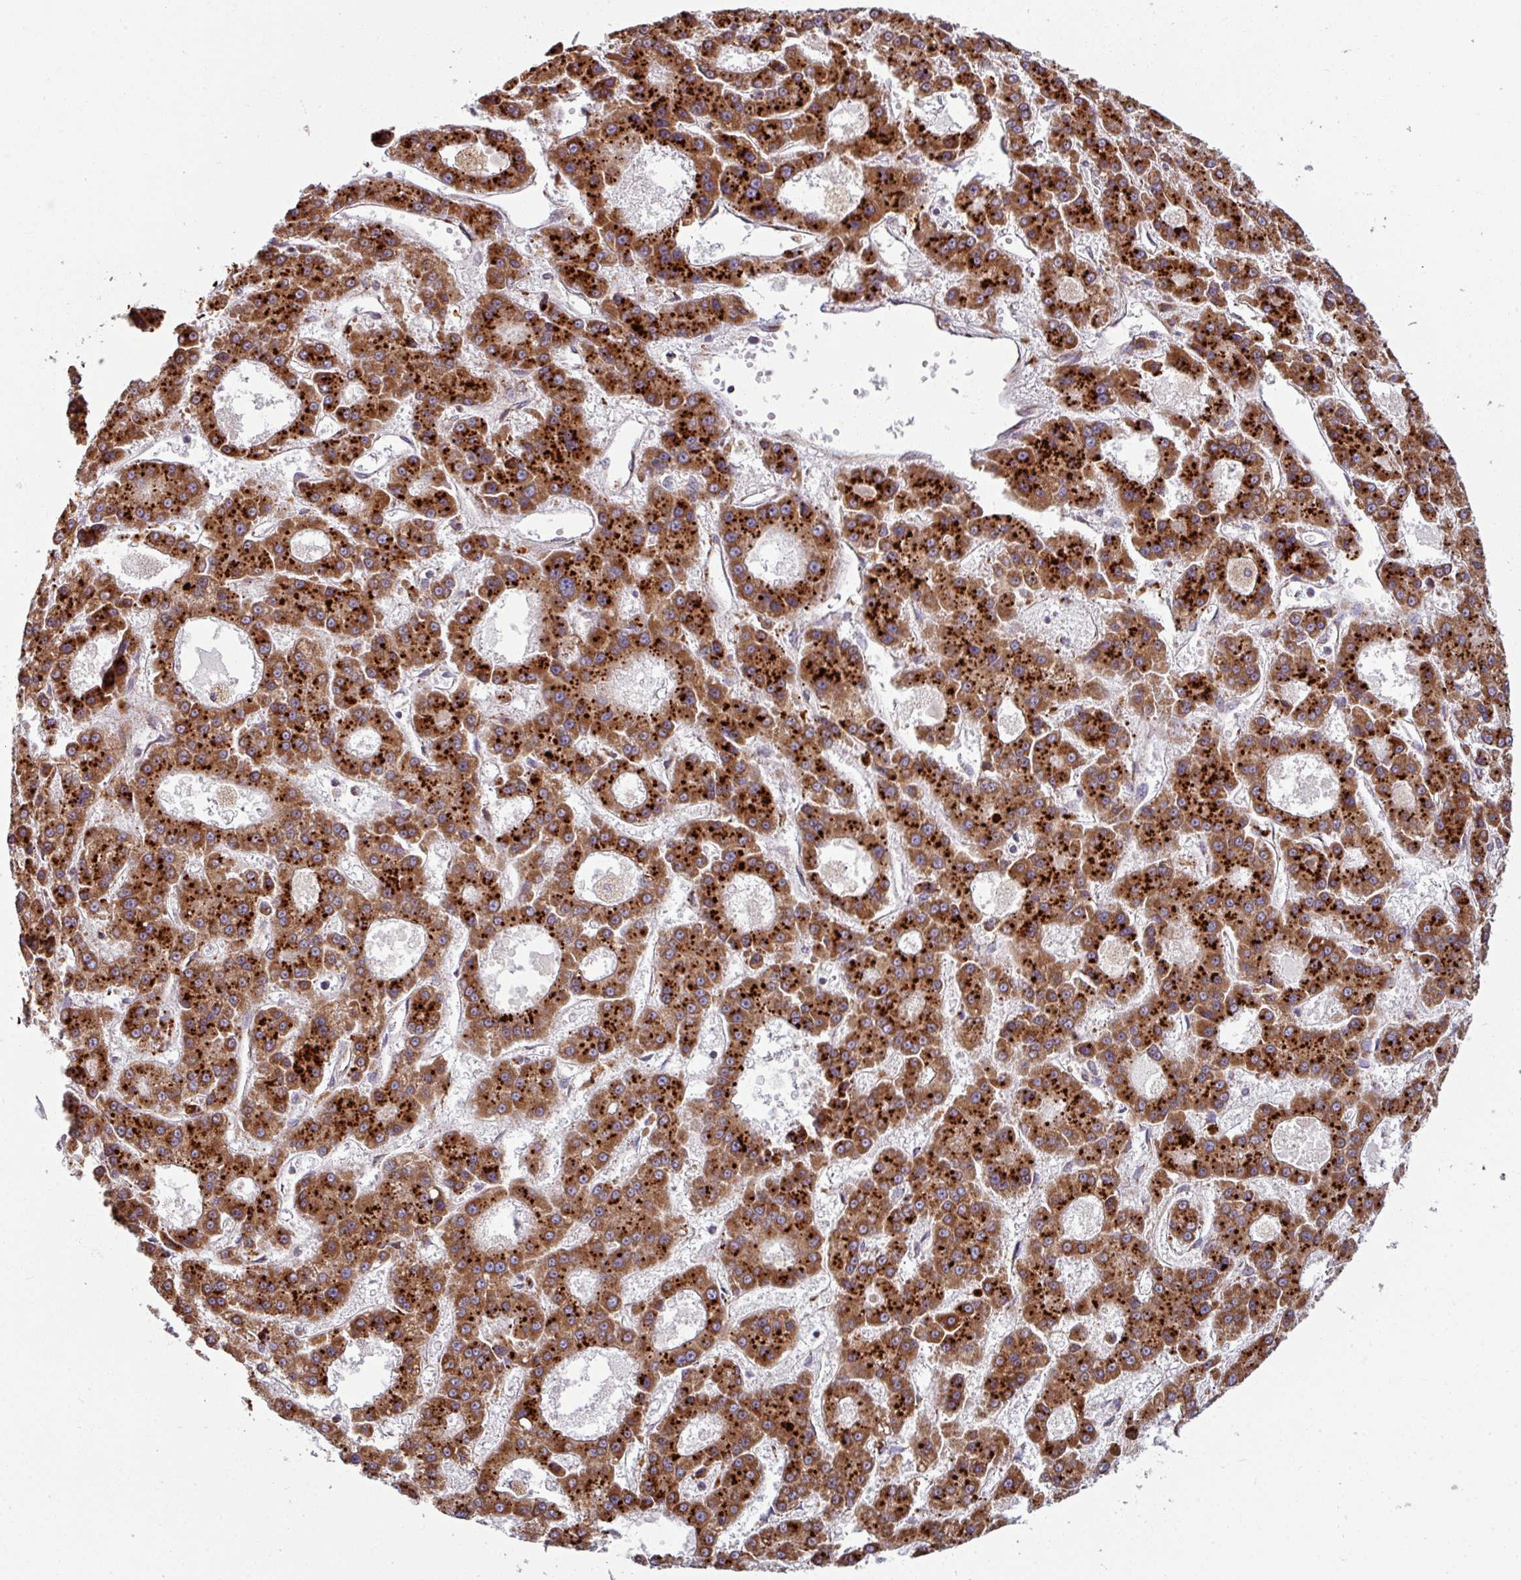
{"staining": {"intensity": "strong", "quantity": ">75%", "location": "cytoplasmic/membranous"}, "tissue": "liver cancer", "cell_type": "Tumor cells", "image_type": "cancer", "snomed": [{"axis": "morphology", "description": "Carcinoma, Hepatocellular, NOS"}, {"axis": "topography", "description": "Liver"}], "caption": "Immunohistochemistry (IHC) (DAB) staining of human hepatocellular carcinoma (liver) reveals strong cytoplasmic/membranous protein staining in about >75% of tumor cells.", "gene": "MAGT1", "patient": {"sex": "male", "age": 70}}